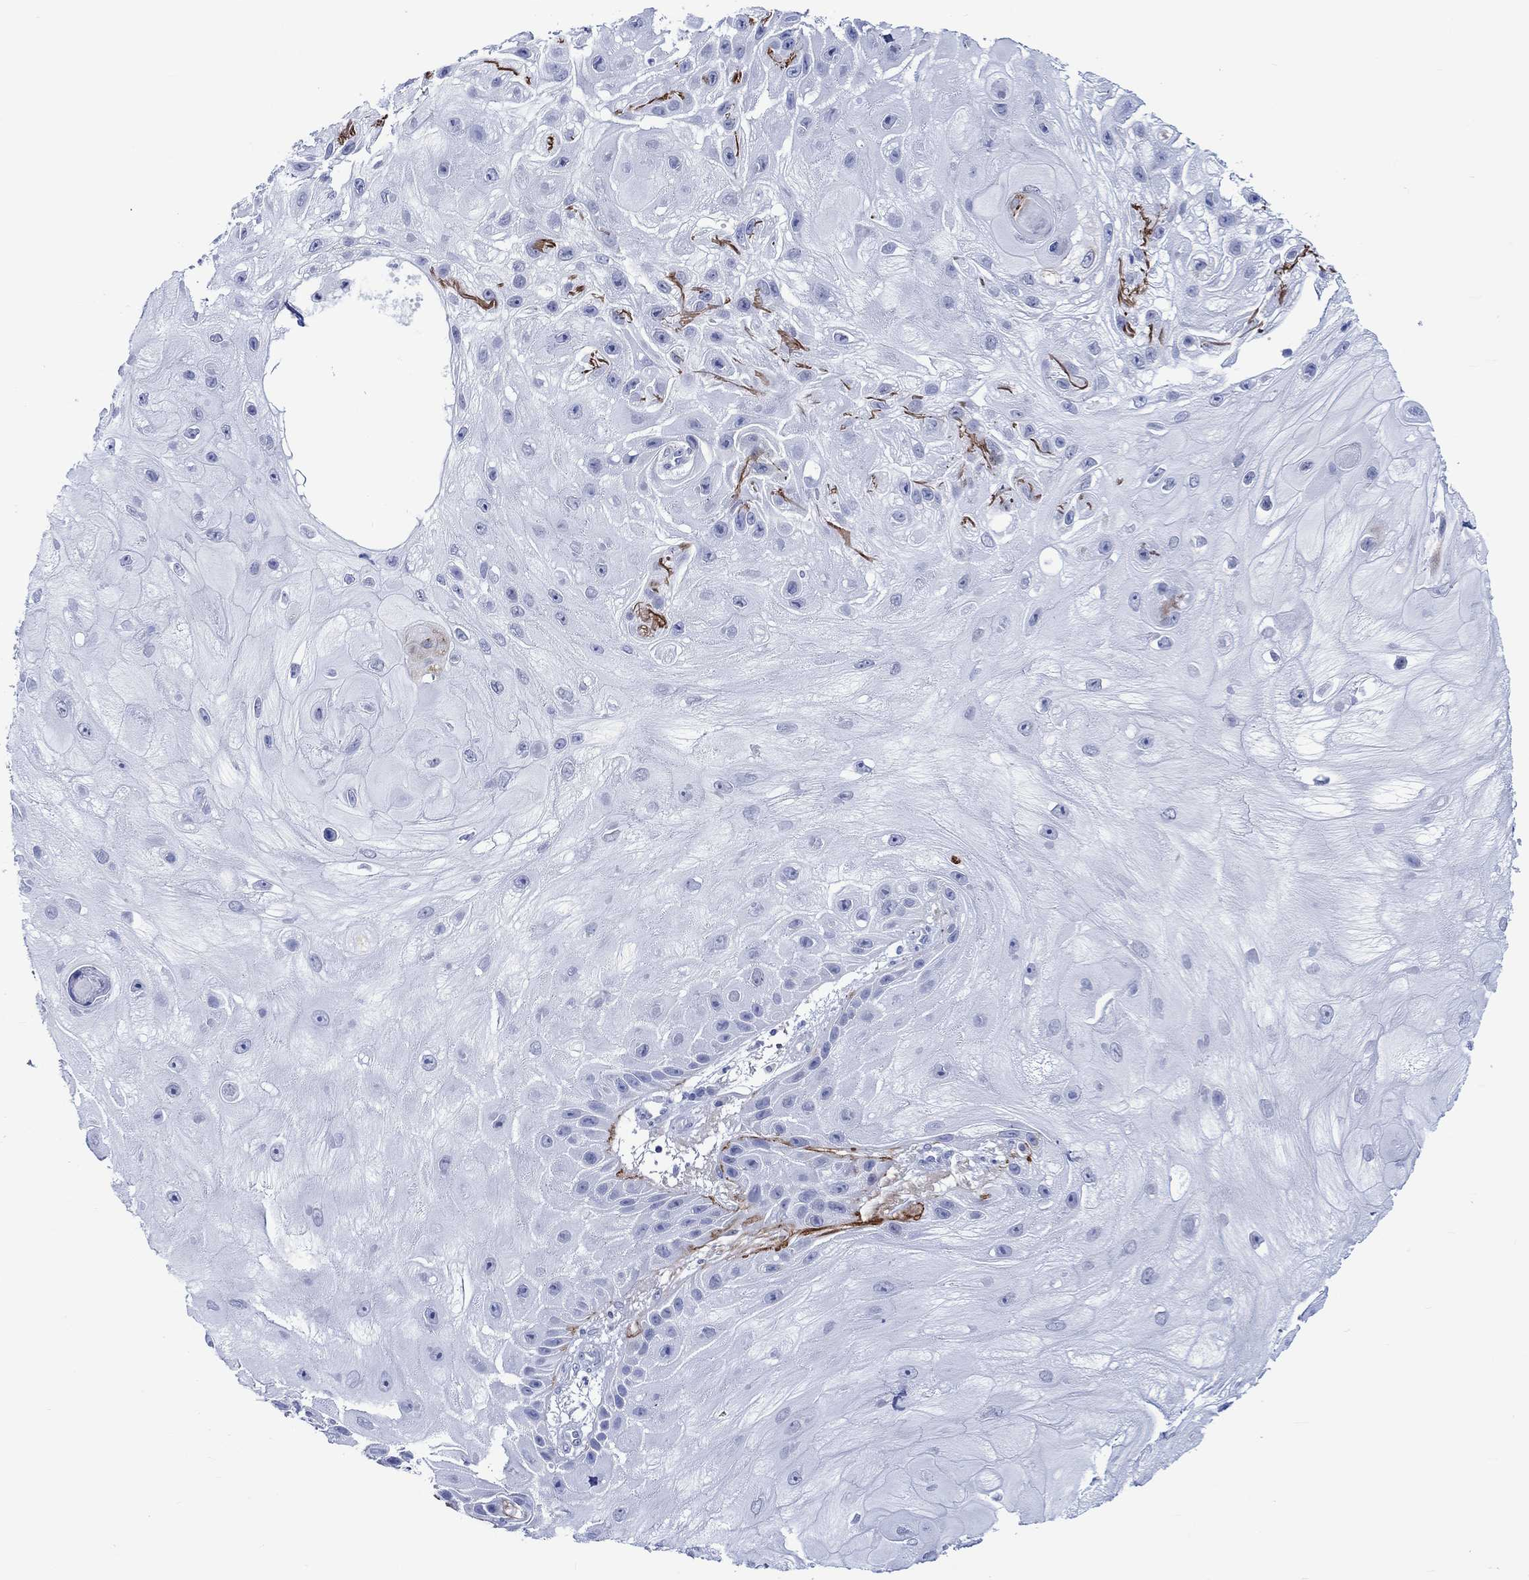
{"staining": {"intensity": "negative", "quantity": "none", "location": "none"}, "tissue": "skin cancer", "cell_type": "Tumor cells", "image_type": "cancer", "snomed": [{"axis": "morphology", "description": "Normal tissue, NOS"}, {"axis": "morphology", "description": "Squamous cell carcinoma, NOS"}, {"axis": "topography", "description": "Skin"}], "caption": "This is a histopathology image of immunohistochemistry (IHC) staining of squamous cell carcinoma (skin), which shows no expression in tumor cells.", "gene": "KLHL33", "patient": {"sex": "male", "age": 79}}